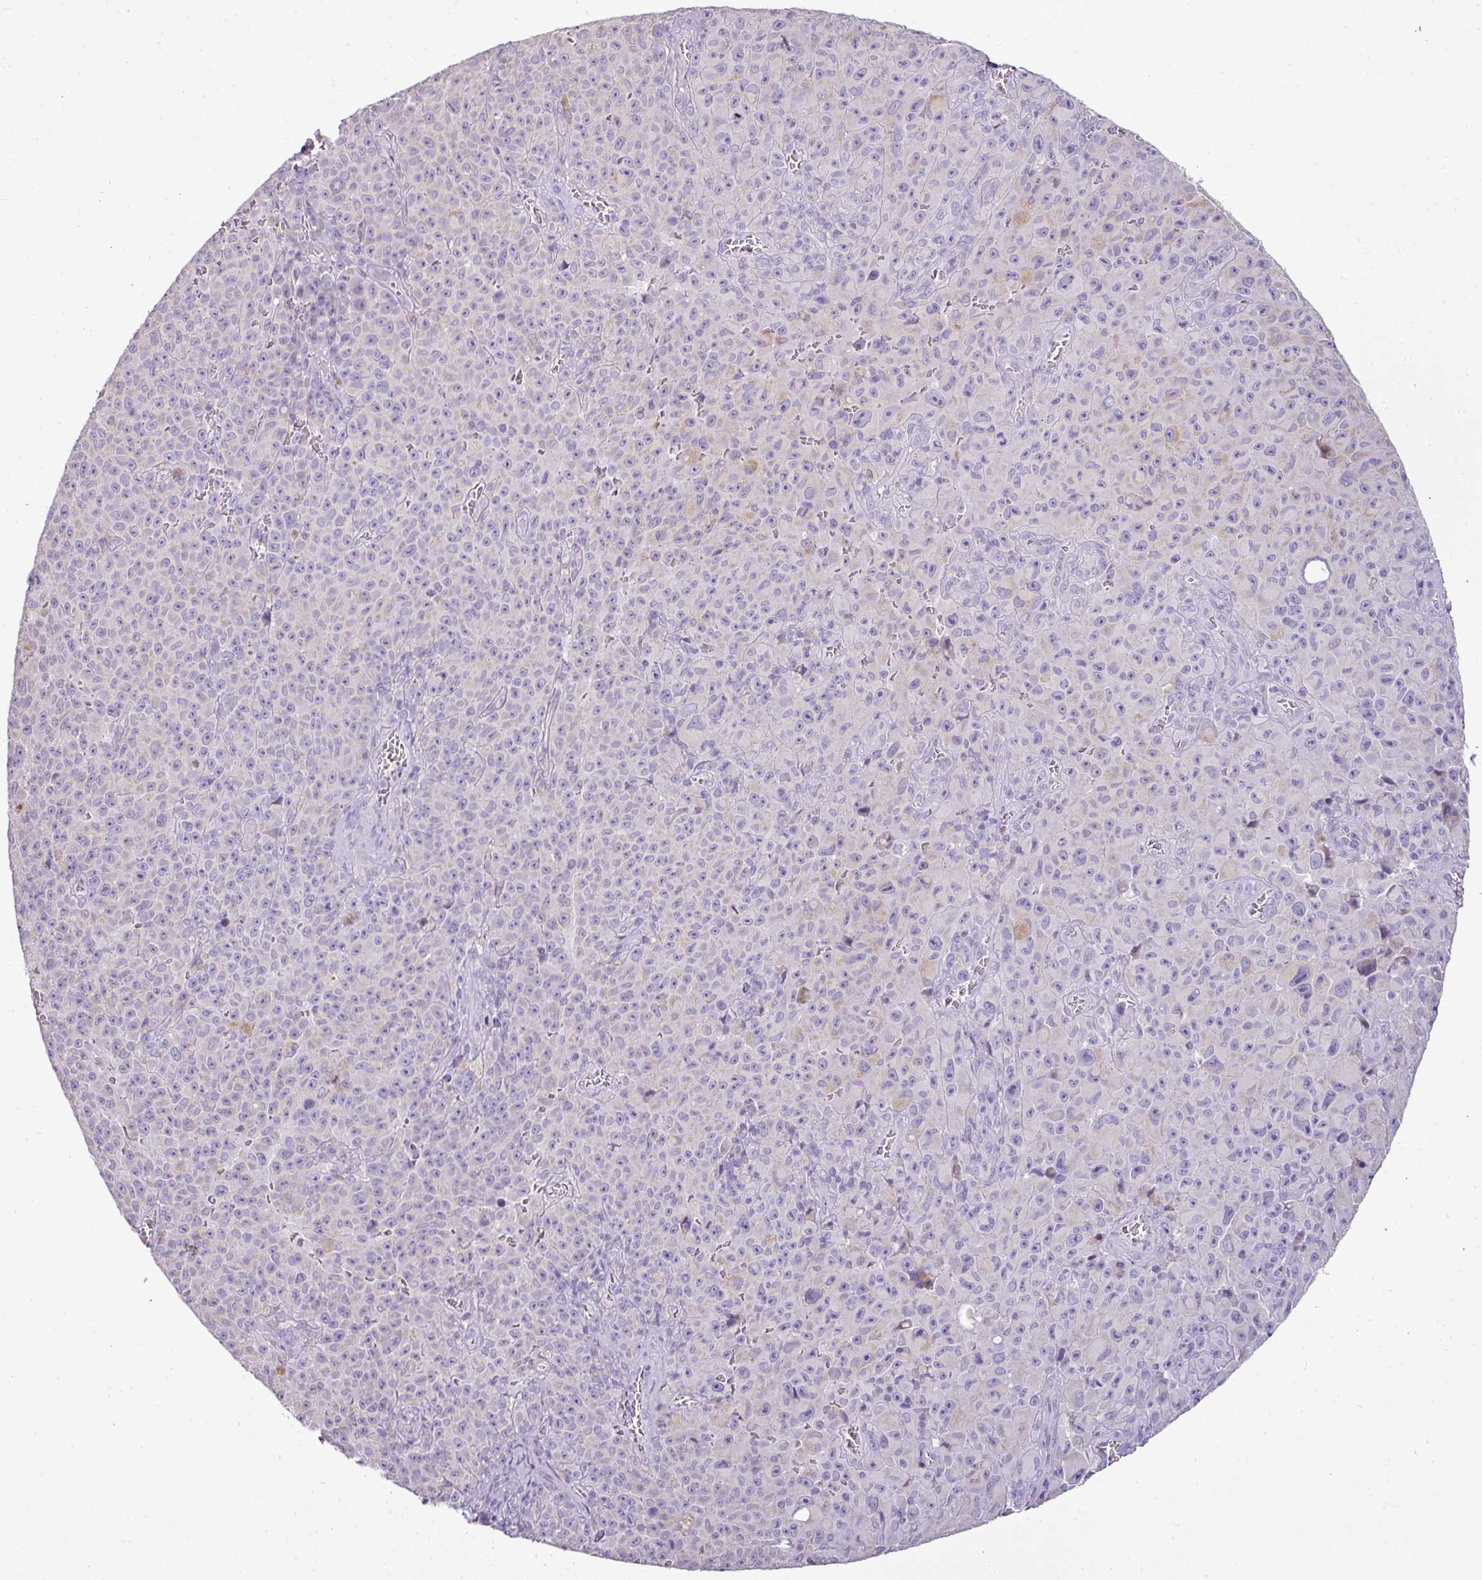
{"staining": {"intensity": "negative", "quantity": "none", "location": "none"}, "tissue": "melanoma", "cell_type": "Tumor cells", "image_type": "cancer", "snomed": [{"axis": "morphology", "description": "Malignant melanoma, NOS"}, {"axis": "topography", "description": "Skin"}], "caption": "Immunohistochemistry (IHC) of human melanoma displays no positivity in tumor cells. Nuclei are stained in blue.", "gene": "BRINP2", "patient": {"sex": "female", "age": 82}}